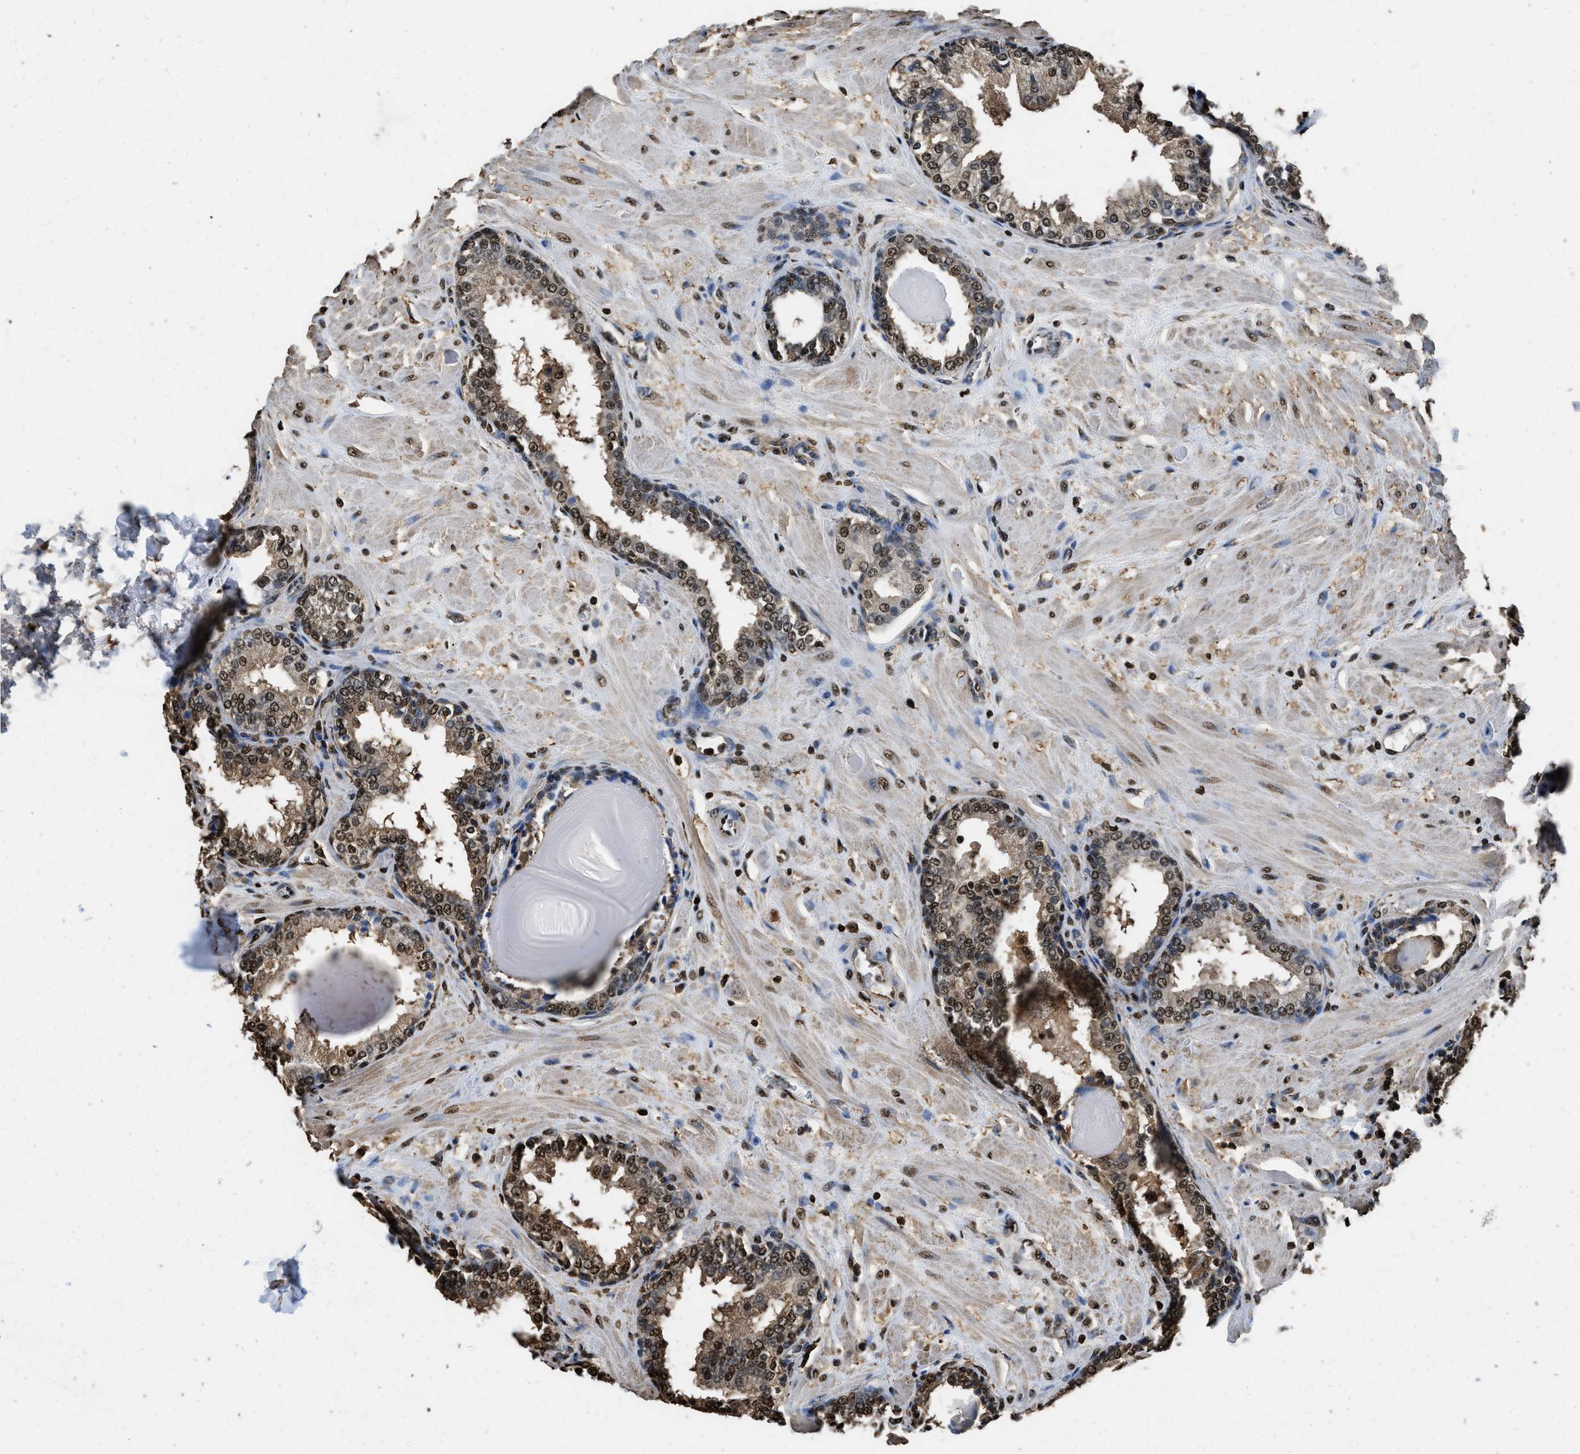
{"staining": {"intensity": "moderate", "quantity": ">75%", "location": "cytoplasmic/membranous,nuclear"}, "tissue": "prostate", "cell_type": "Glandular cells", "image_type": "normal", "snomed": [{"axis": "morphology", "description": "Normal tissue, NOS"}, {"axis": "topography", "description": "Prostate"}], "caption": "Immunohistochemistry (IHC) photomicrograph of unremarkable human prostate stained for a protein (brown), which shows medium levels of moderate cytoplasmic/membranous,nuclear positivity in about >75% of glandular cells.", "gene": "GAPDH", "patient": {"sex": "male", "age": 51}}